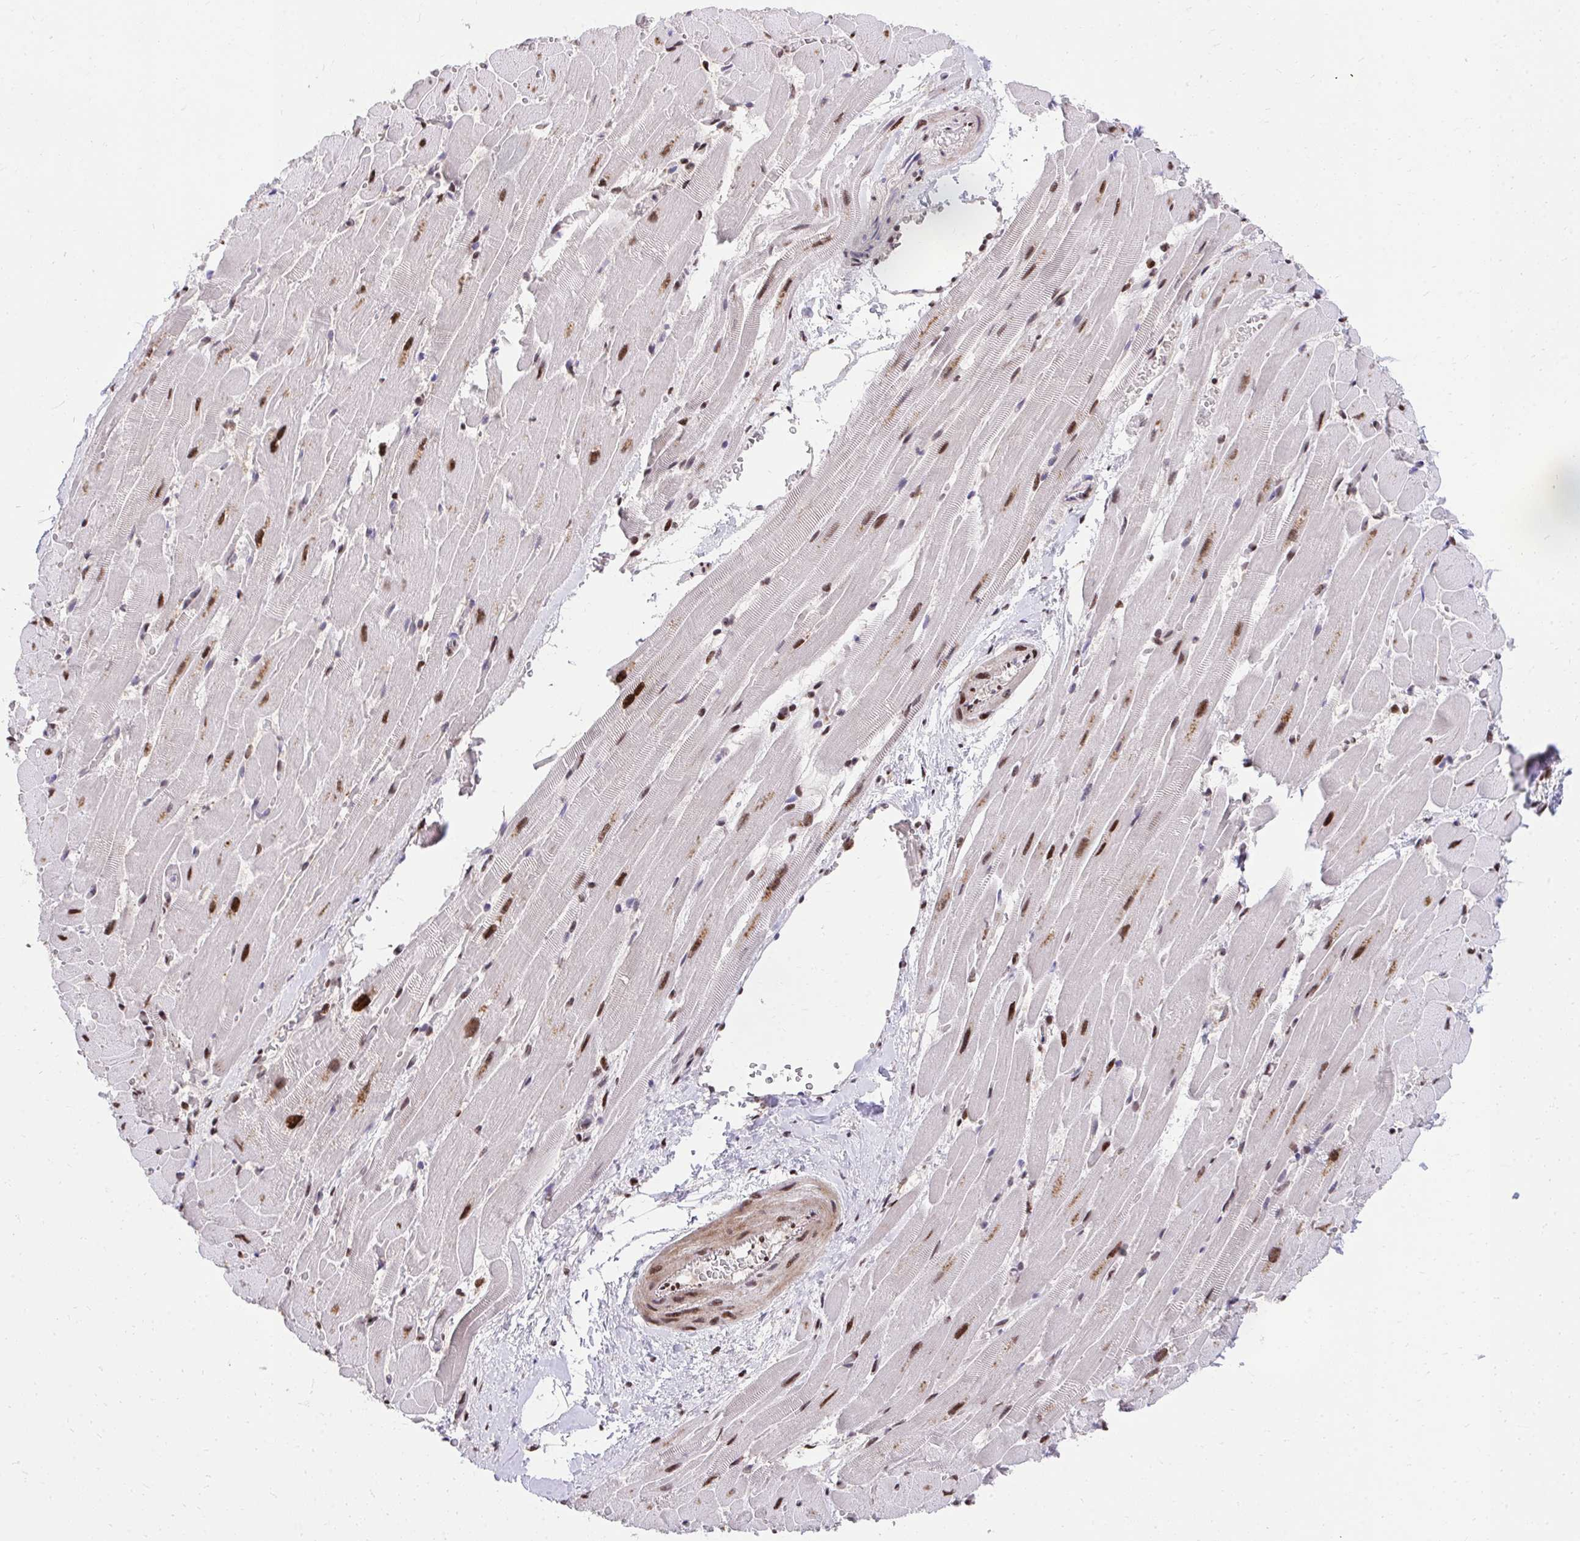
{"staining": {"intensity": "strong", "quantity": ">75%", "location": "nuclear"}, "tissue": "heart muscle", "cell_type": "Cardiomyocytes", "image_type": "normal", "snomed": [{"axis": "morphology", "description": "Normal tissue, NOS"}, {"axis": "topography", "description": "Heart"}], "caption": "High-magnification brightfield microscopy of benign heart muscle stained with DAB (3,3'-diaminobenzidine) (brown) and counterstained with hematoxylin (blue). cardiomyocytes exhibit strong nuclear staining is identified in approximately>75% of cells. Immunohistochemistry (ihc) stains the protein in brown and the nuclei are stained blue.", "gene": "SYNE4", "patient": {"sex": "male", "age": 37}}